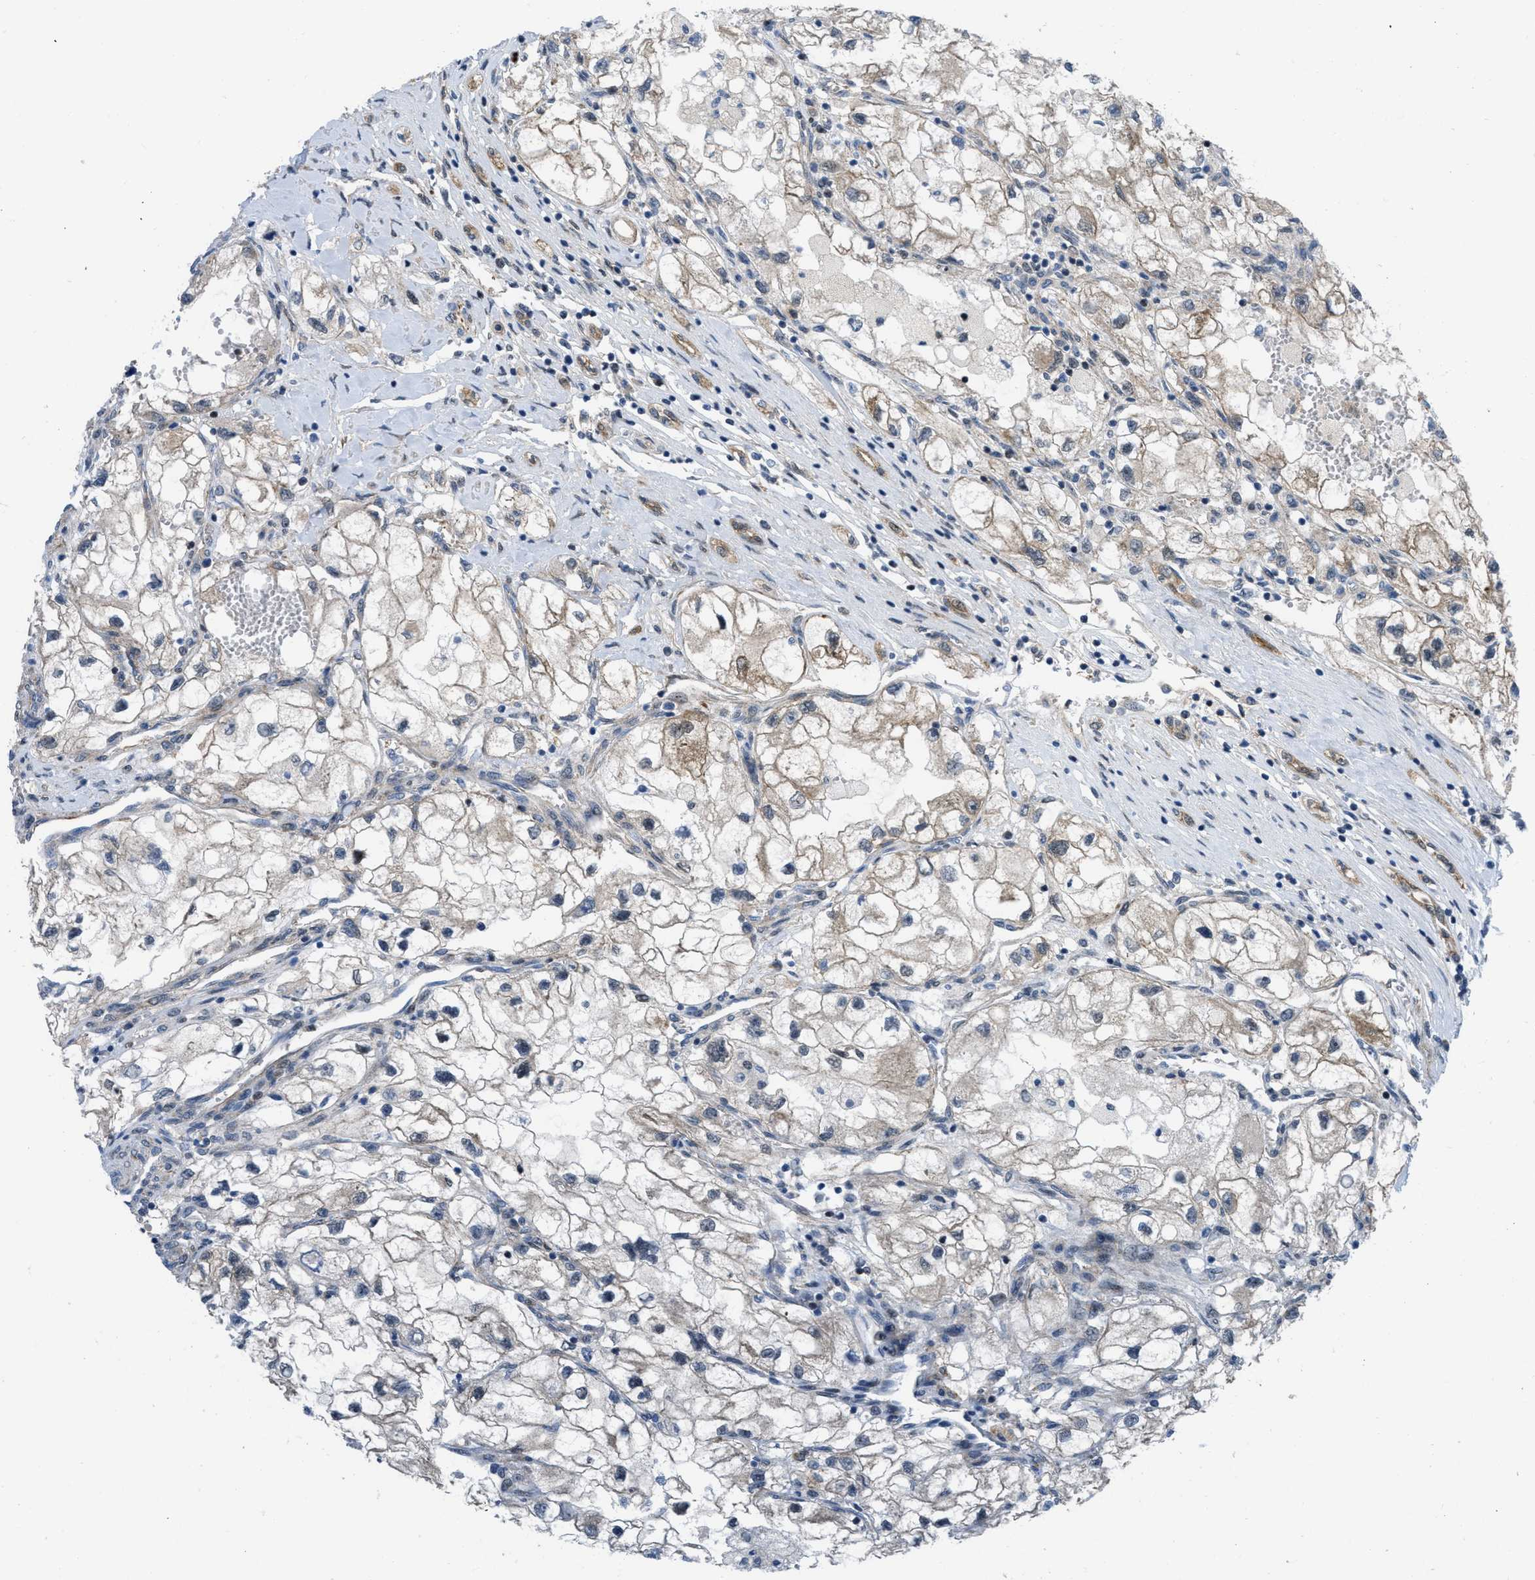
{"staining": {"intensity": "moderate", "quantity": "25%-75%", "location": "cytoplasmic/membranous"}, "tissue": "renal cancer", "cell_type": "Tumor cells", "image_type": "cancer", "snomed": [{"axis": "morphology", "description": "Adenocarcinoma, NOS"}, {"axis": "topography", "description": "Kidney"}], "caption": "This photomicrograph reveals IHC staining of human renal adenocarcinoma, with medium moderate cytoplasmic/membranous expression in about 25%-75% of tumor cells.", "gene": "PPP2CB", "patient": {"sex": "female", "age": 70}}